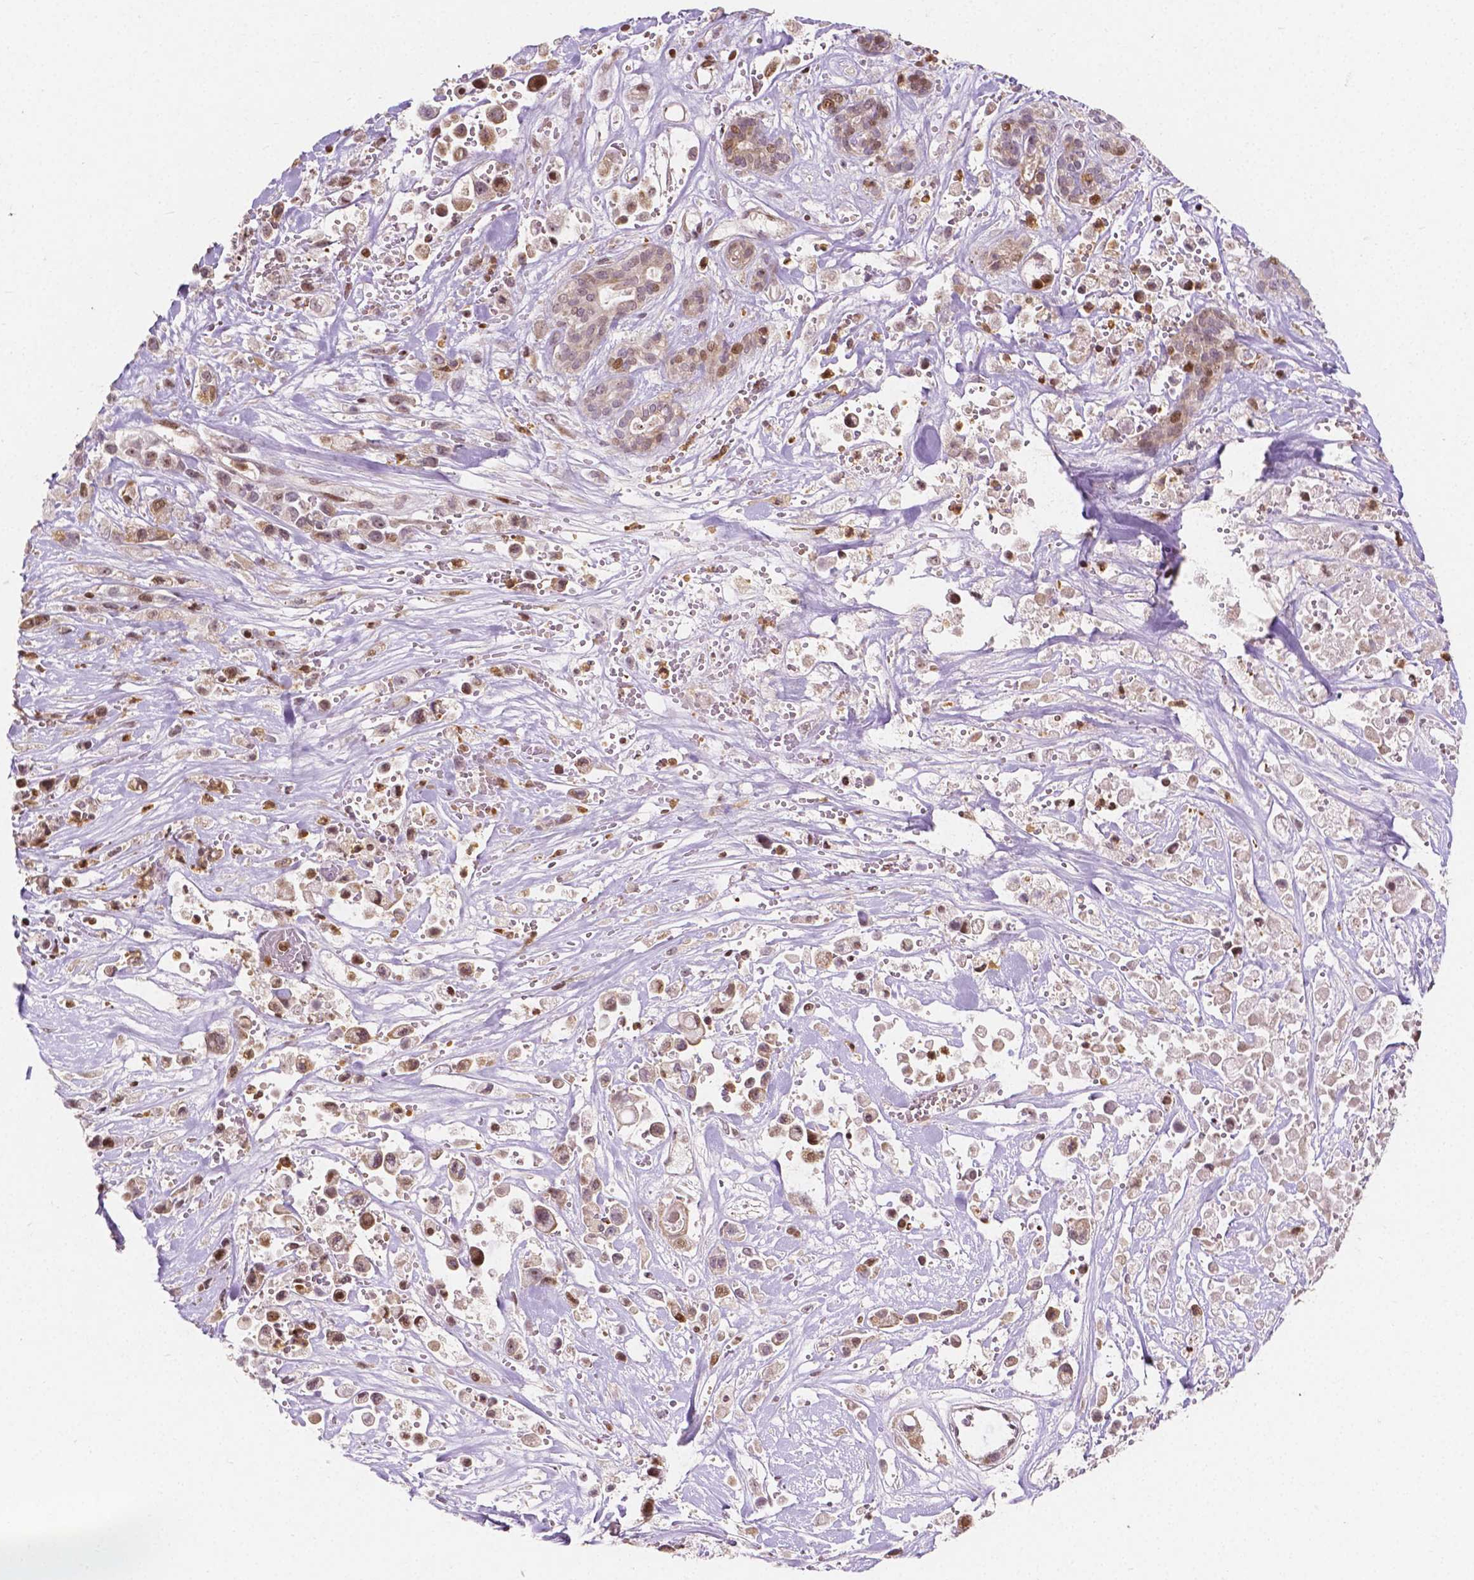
{"staining": {"intensity": "weak", "quantity": "25%-75%", "location": "cytoplasmic/membranous,nuclear"}, "tissue": "pancreatic cancer", "cell_type": "Tumor cells", "image_type": "cancer", "snomed": [{"axis": "morphology", "description": "Adenocarcinoma, NOS"}, {"axis": "topography", "description": "Pancreas"}], "caption": "Immunohistochemistry staining of adenocarcinoma (pancreatic), which demonstrates low levels of weak cytoplasmic/membranous and nuclear staining in approximately 25%-75% of tumor cells indicating weak cytoplasmic/membranous and nuclear protein positivity. The staining was performed using DAB (brown) for protein detection and nuclei were counterstained in hematoxylin (blue).", "gene": "PTPN18", "patient": {"sex": "male", "age": 44}}